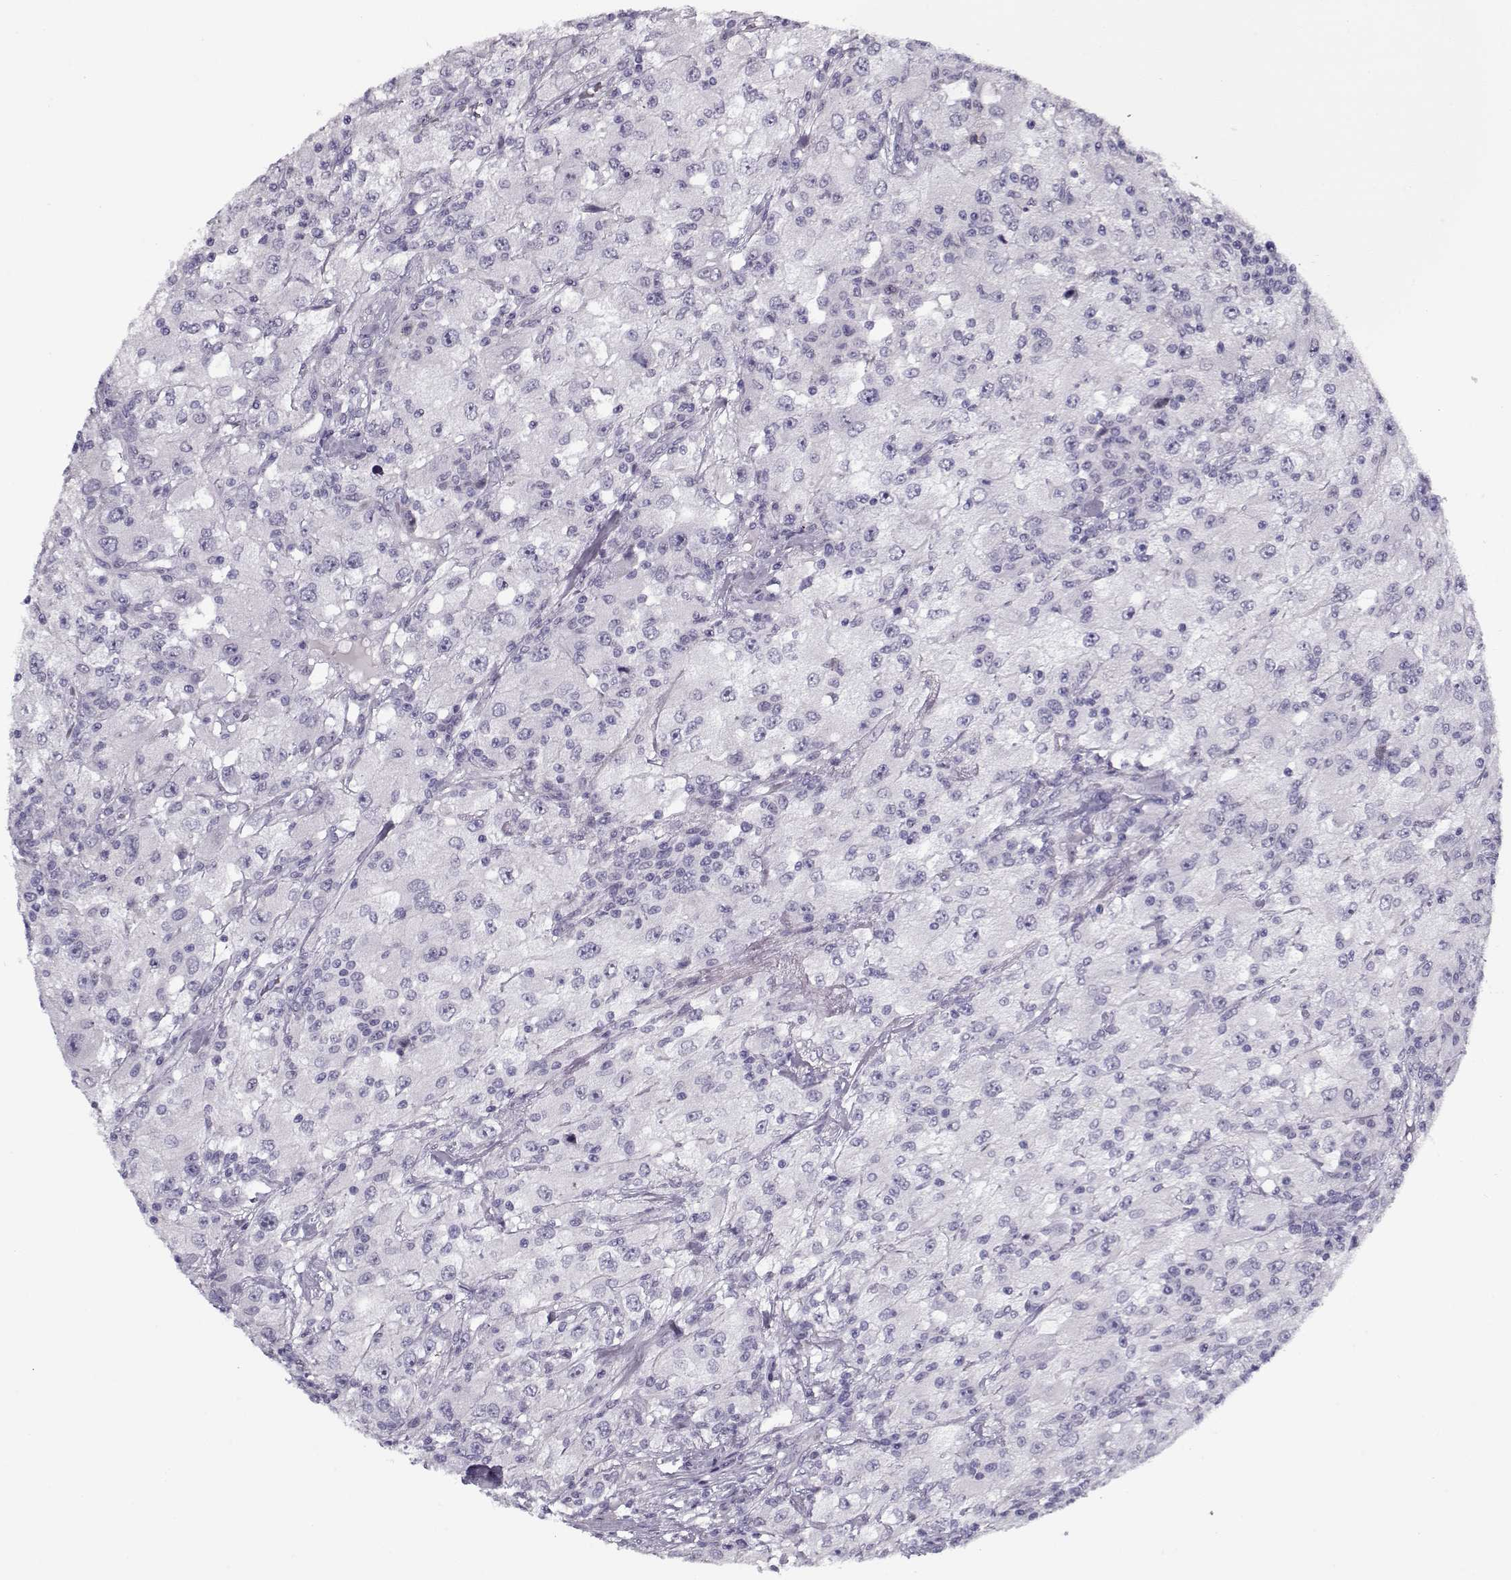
{"staining": {"intensity": "negative", "quantity": "none", "location": "none"}, "tissue": "renal cancer", "cell_type": "Tumor cells", "image_type": "cancer", "snomed": [{"axis": "morphology", "description": "Adenocarcinoma, NOS"}, {"axis": "topography", "description": "Kidney"}], "caption": "A micrograph of human renal adenocarcinoma is negative for staining in tumor cells. The staining was performed using DAB to visualize the protein expression in brown, while the nuclei were stained in blue with hematoxylin (Magnification: 20x).", "gene": "CIBAR1", "patient": {"sex": "female", "age": 67}}